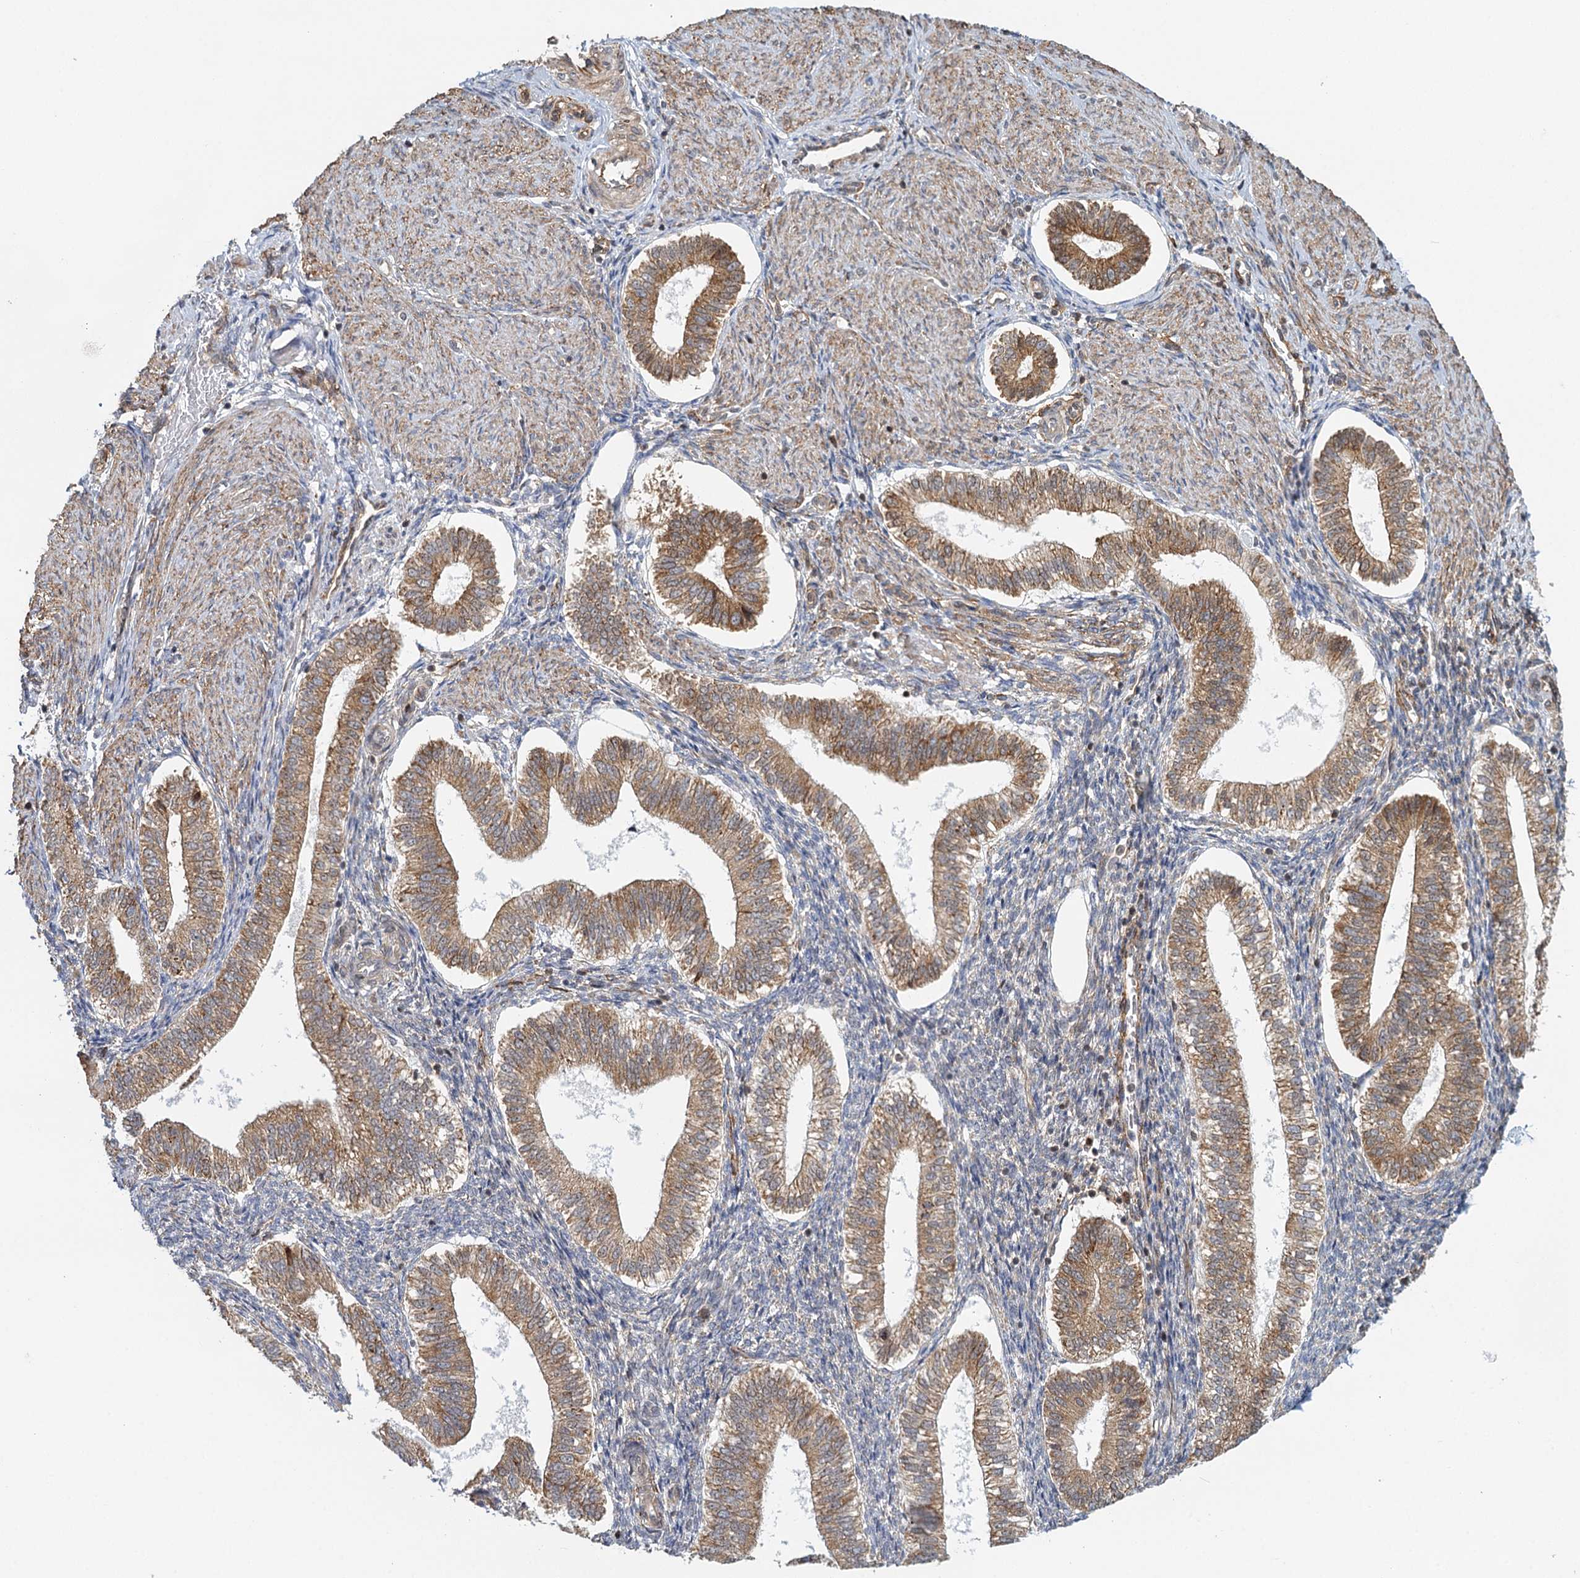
{"staining": {"intensity": "strong", "quantity": "25%-75%", "location": "cytoplasmic/membranous,nuclear"}, "tissue": "endometrium", "cell_type": "Cells in endometrial stroma", "image_type": "normal", "snomed": [{"axis": "morphology", "description": "Normal tissue, NOS"}, {"axis": "topography", "description": "Endometrium"}], "caption": "The micrograph demonstrates immunohistochemical staining of unremarkable endometrium. There is strong cytoplasmic/membranous,nuclear staining is seen in approximately 25%-75% of cells in endometrial stroma.", "gene": "GPATCH11", "patient": {"sex": "female", "age": 25}}